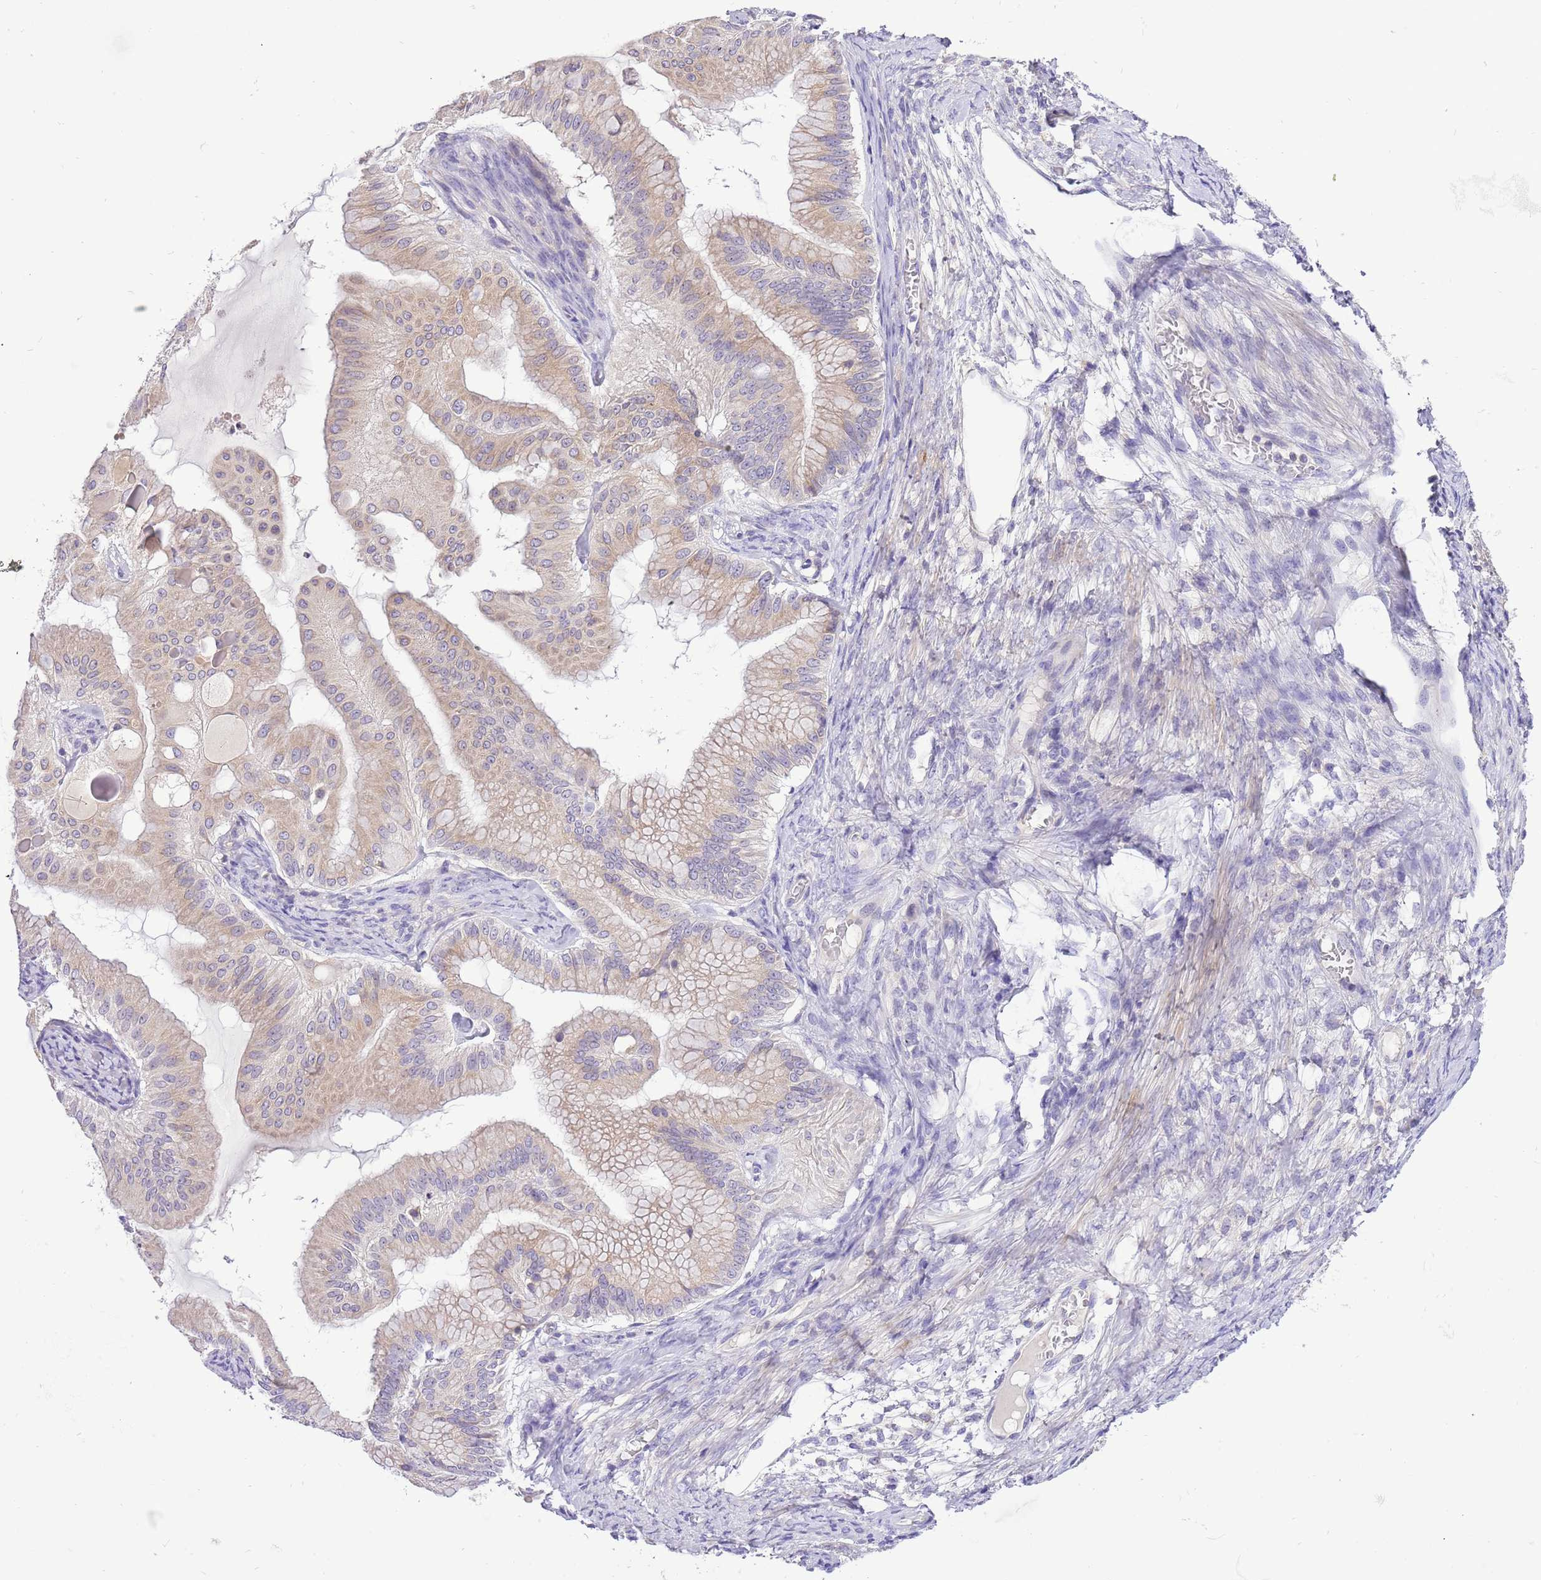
{"staining": {"intensity": "weak", "quantity": "25%-75%", "location": "cytoplasmic/membranous"}, "tissue": "ovarian cancer", "cell_type": "Tumor cells", "image_type": "cancer", "snomed": [{"axis": "morphology", "description": "Cystadenocarcinoma, mucinous, NOS"}, {"axis": "topography", "description": "Ovary"}], "caption": "Ovarian cancer stained with DAB (3,3'-diaminobenzidine) immunohistochemistry demonstrates low levels of weak cytoplasmic/membranous staining in approximately 25%-75% of tumor cells. (DAB (3,3'-diaminobenzidine) IHC with brightfield microscopy, high magnification).", "gene": "GLCE", "patient": {"sex": "female", "age": 61}}